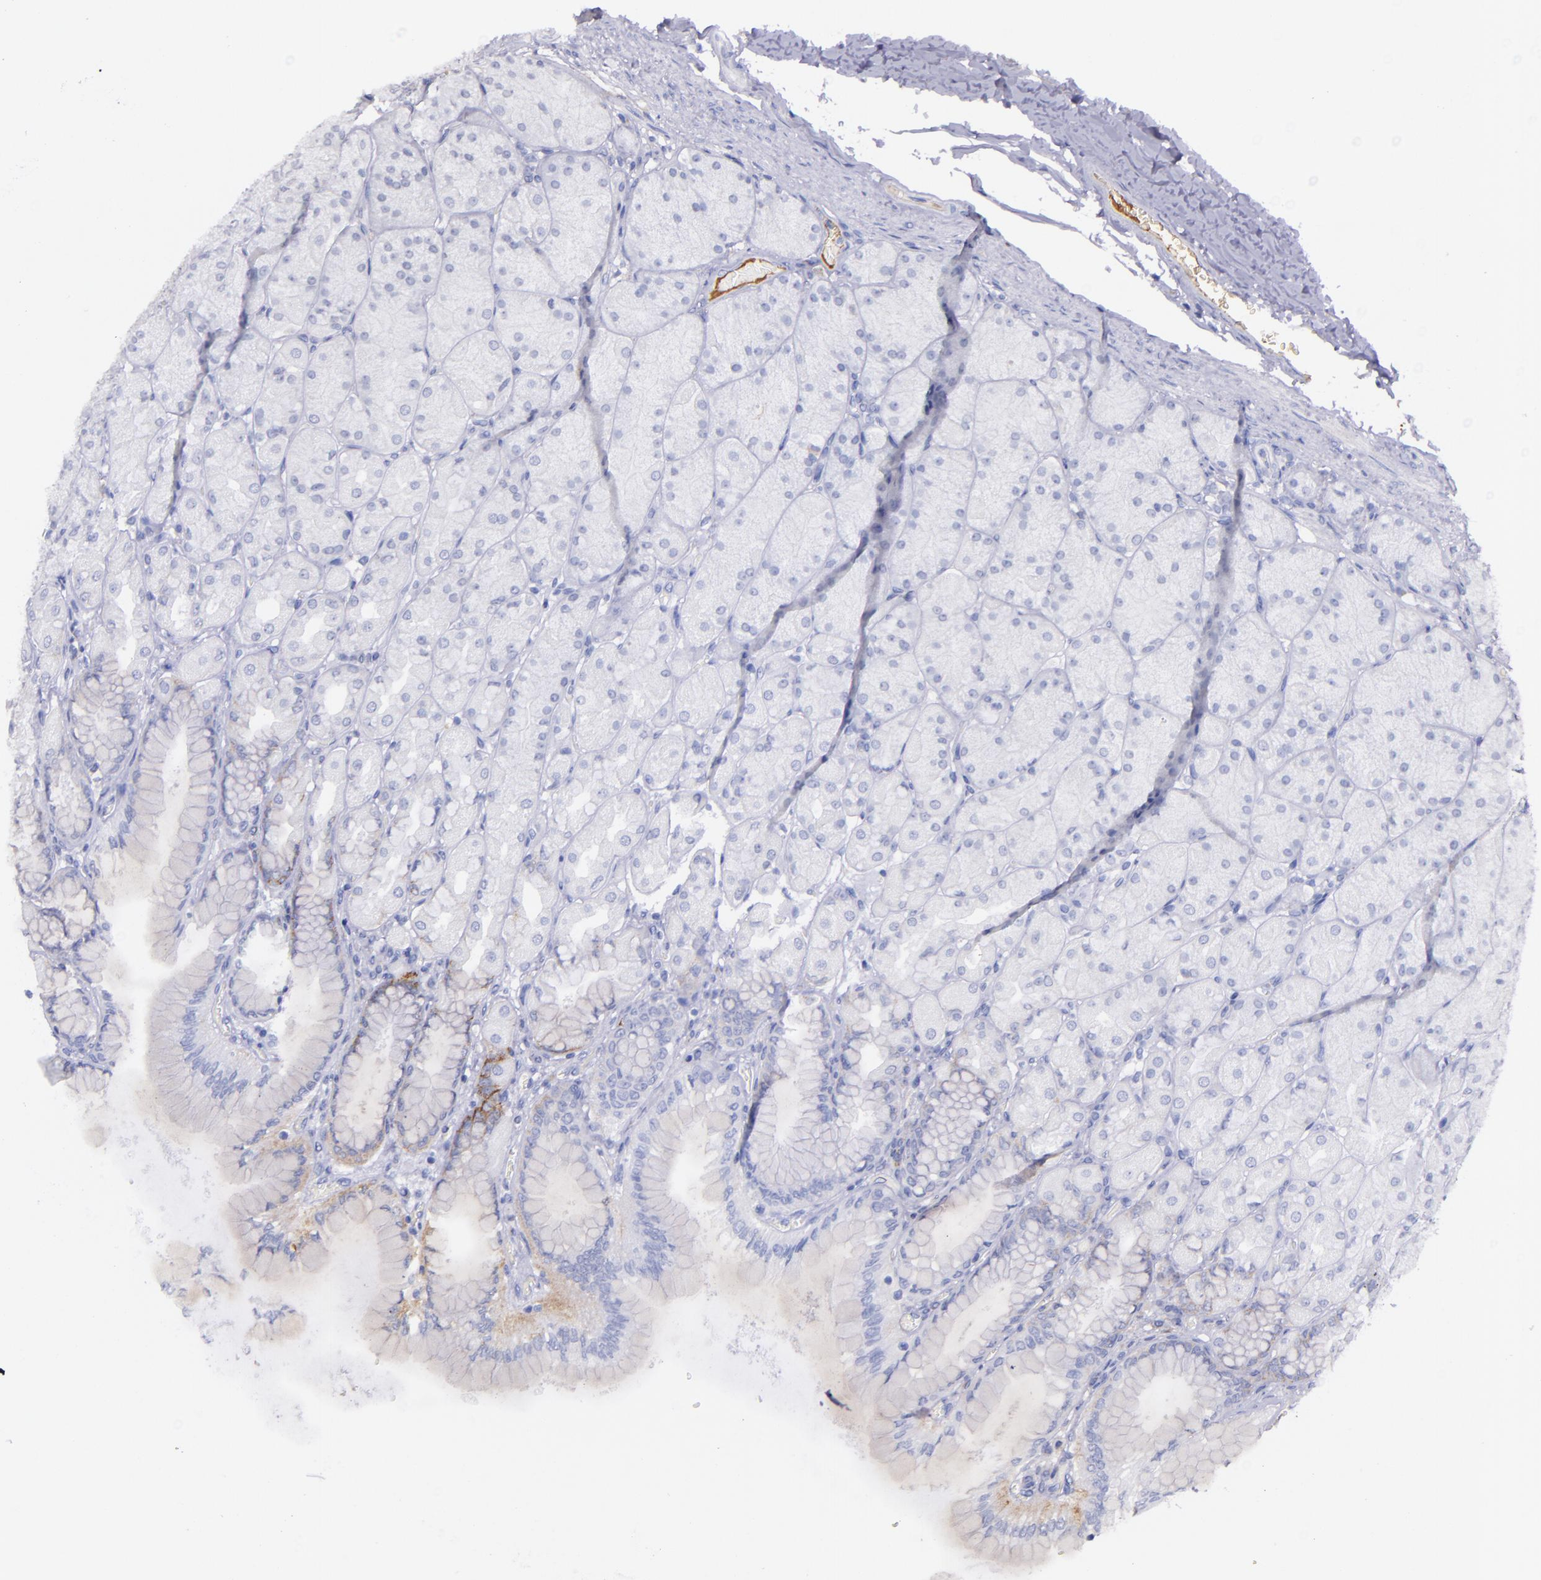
{"staining": {"intensity": "moderate", "quantity": "<25%", "location": "cytoplasmic/membranous"}, "tissue": "stomach", "cell_type": "Glandular cells", "image_type": "normal", "snomed": [{"axis": "morphology", "description": "Normal tissue, NOS"}, {"axis": "topography", "description": "Stomach, upper"}], "caption": "IHC staining of unremarkable stomach, which displays low levels of moderate cytoplasmic/membranous positivity in about <25% of glandular cells indicating moderate cytoplasmic/membranous protein staining. The staining was performed using DAB (3,3'-diaminobenzidine) (brown) for protein detection and nuclei were counterstained in hematoxylin (blue).", "gene": "KNG1", "patient": {"sex": "female", "age": 56}}